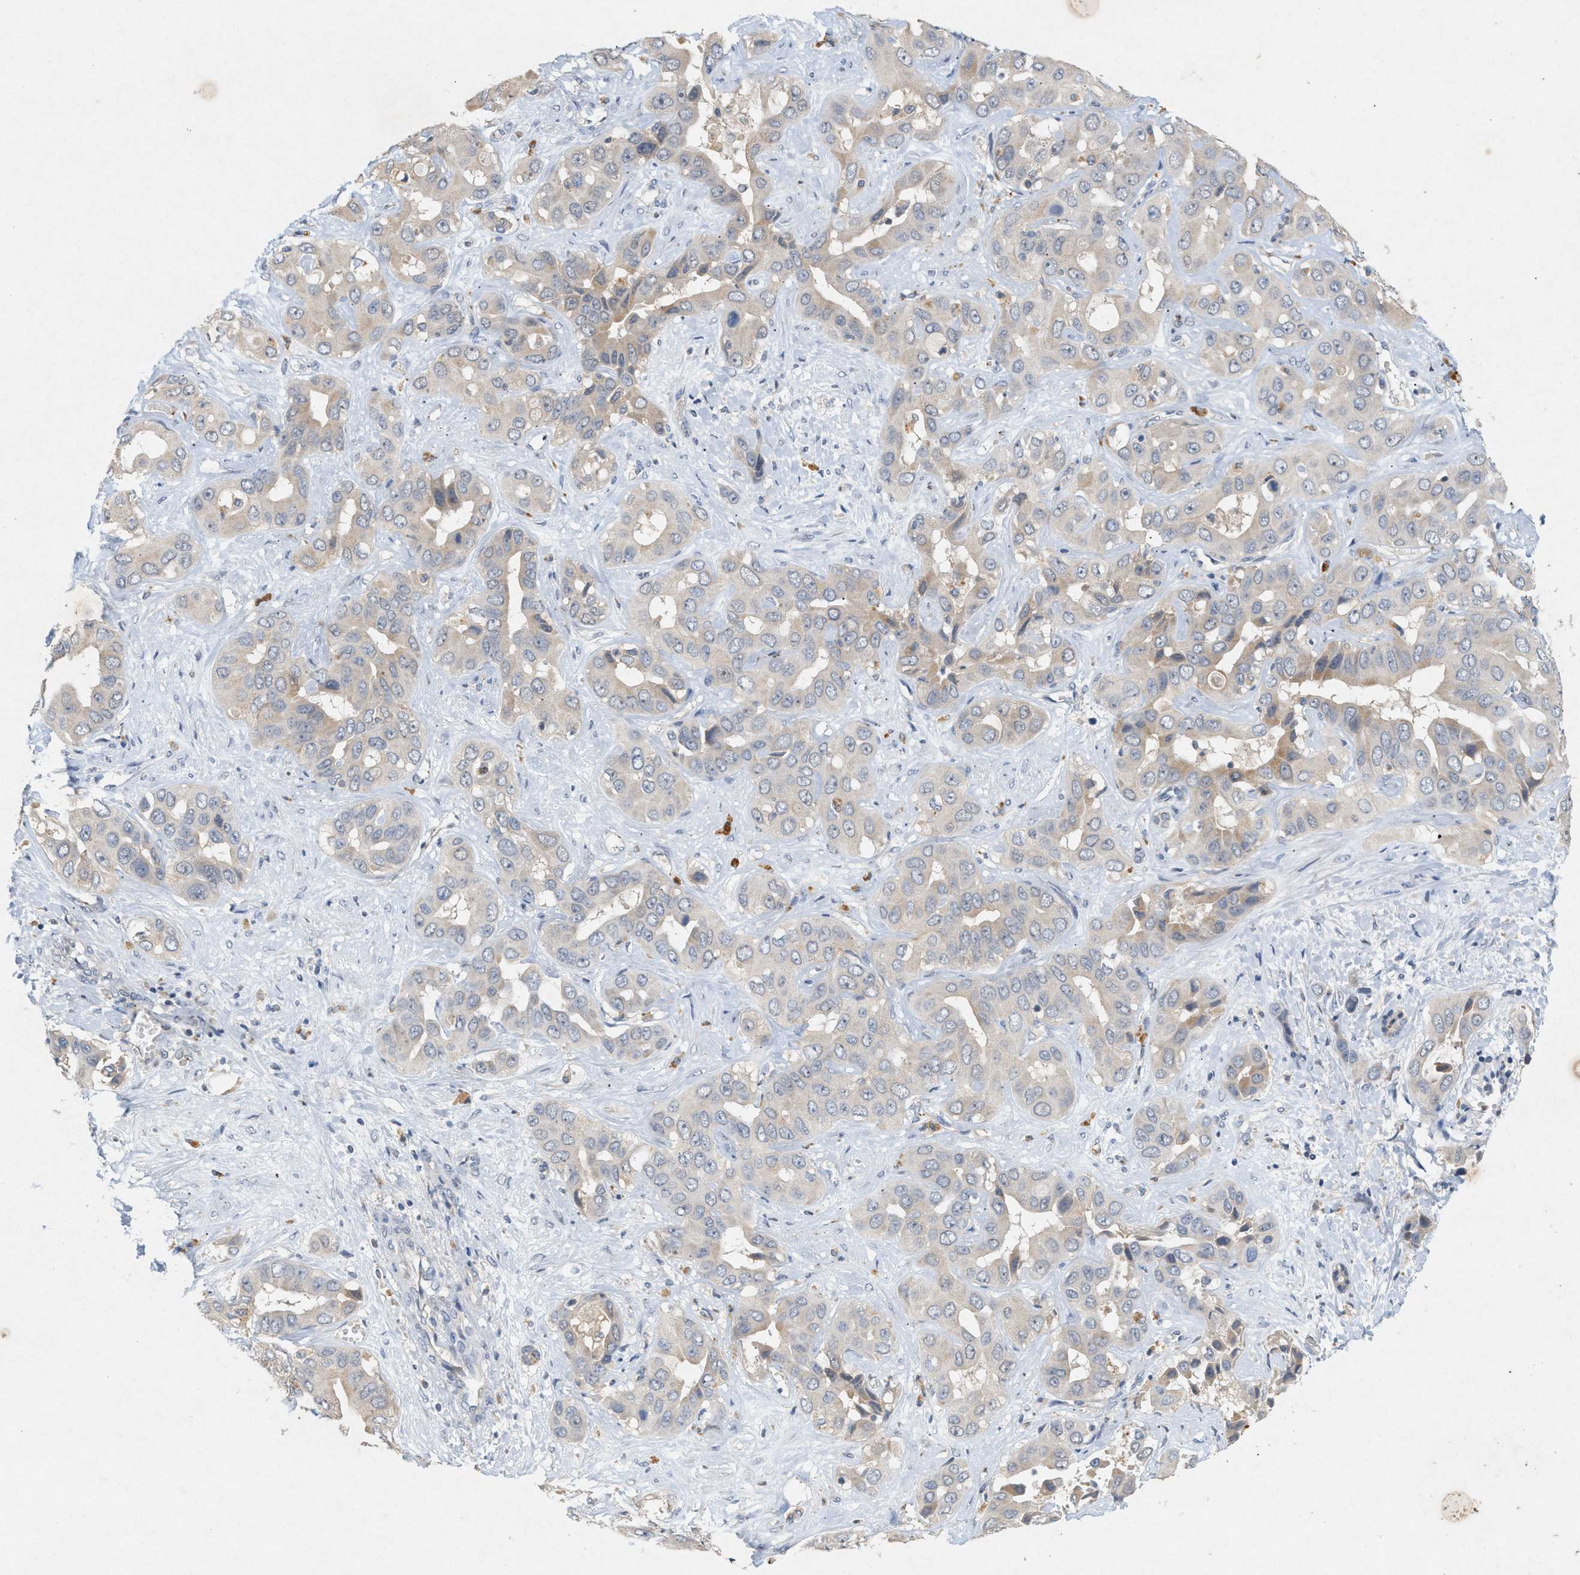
{"staining": {"intensity": "negative", "quantity": "none", "location": "none"}, "tissue": "liver cancer", "cell_type": "Tumor cells", "image_type": "cancer", "snomed": [{"axis": "morphology", "description": "Cholangiocarcinoma"}, {"axis": "topography", "description": "Liver"}], "caption": "This is an IHC image of human liver cancer (cholangiocarcinoma). There is no staining in tumor cells.", "gene": "DCAF7", "patient": {"sex": "female", "age": 52}}